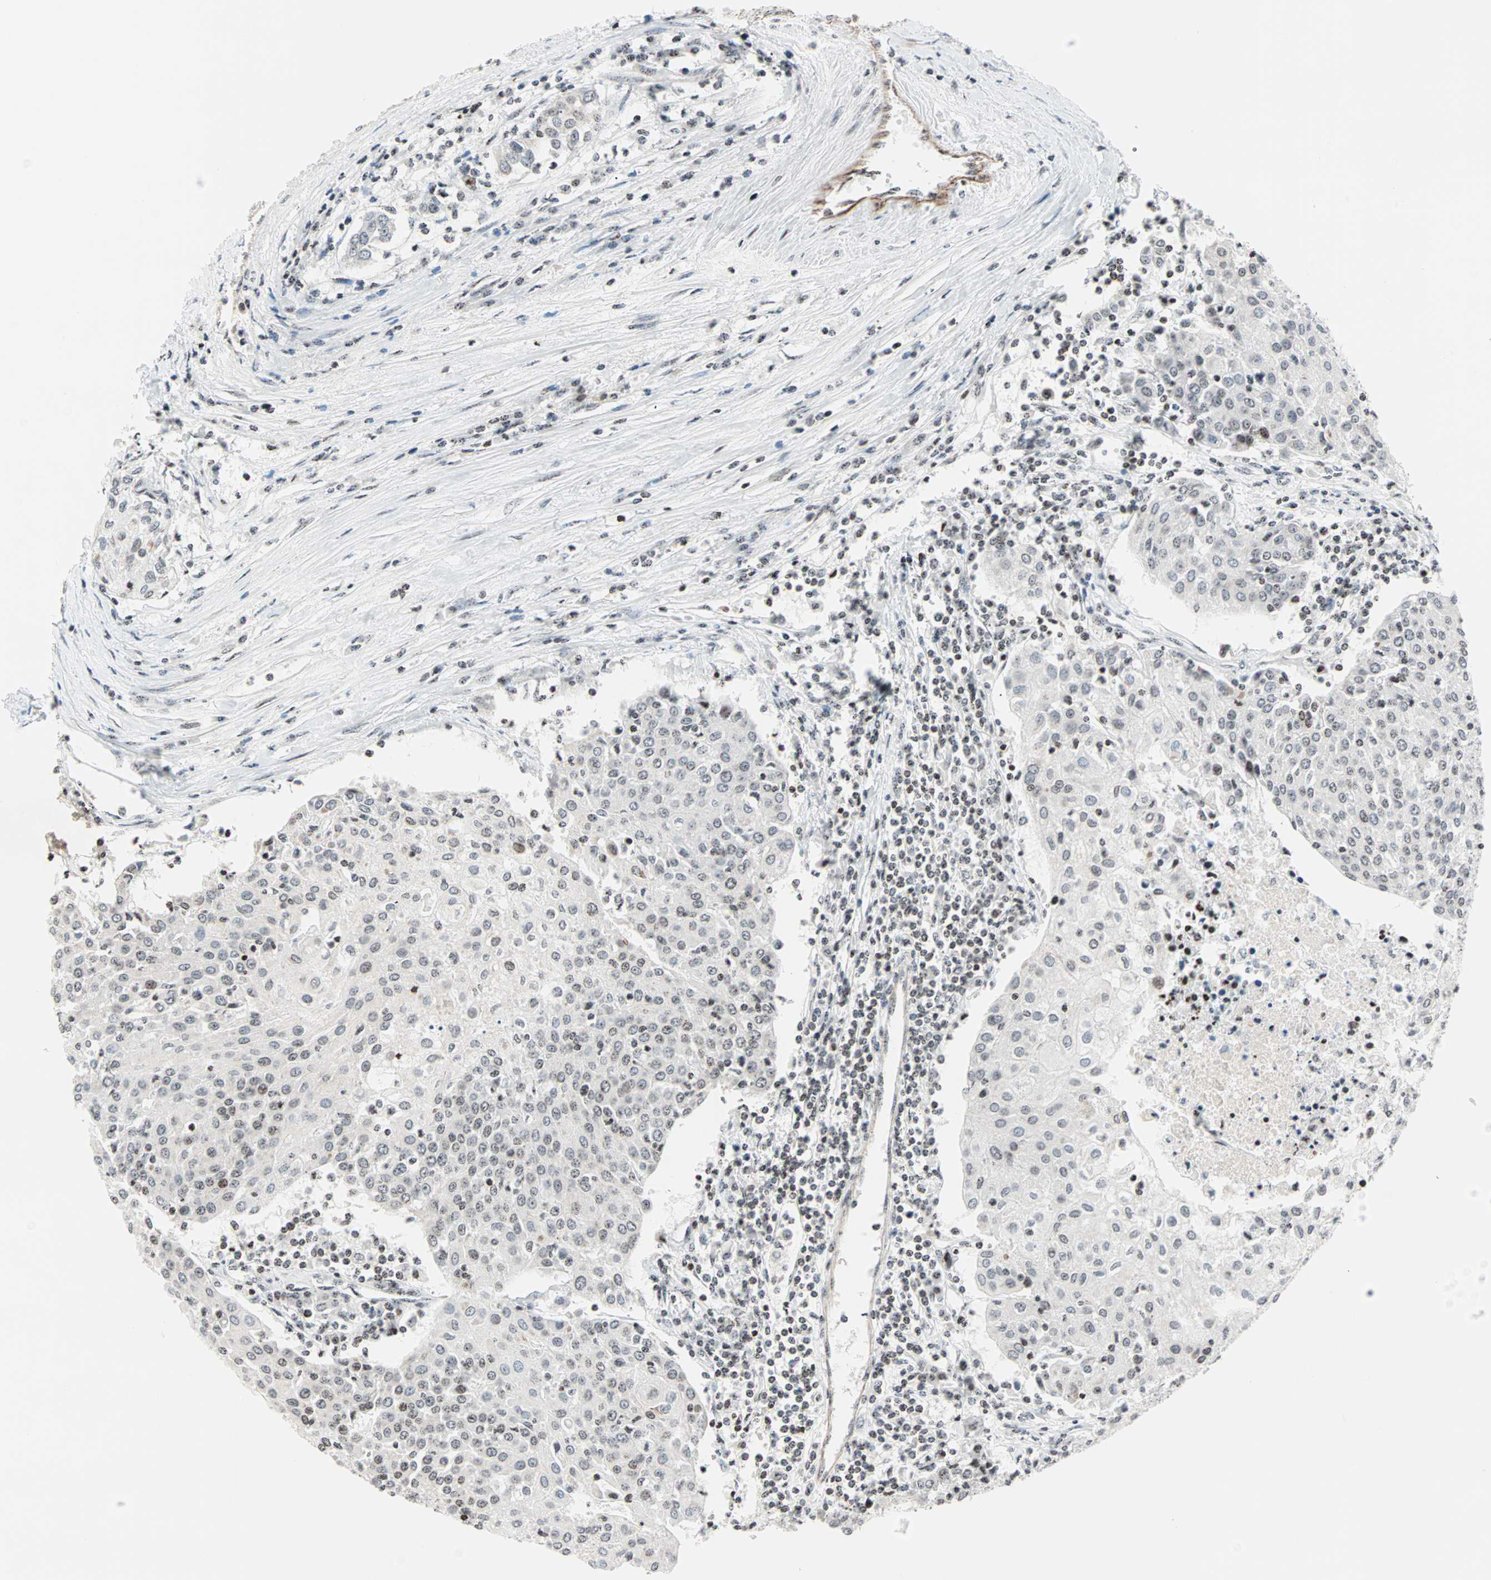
{"staining": {"intensity": "weak", "quantity": "25%-75%", "location": "nuclear"}, "tissue": "urothelial cancer", "cell_type": "Tumor cells", "image_type": "cancer", "snomed": [{"axis": "morphology", "description": "Urothelial carcinoma, High grade"}, {"axis": "topography", "description": "Urinary bladder"}], "caption": "A high-resolution histopathology image shows immunohistochemistry staining of high-grade urothelial carcinoma, which shows weak nuclear staining in approximately 25%-75% of tumor cells. (DAB (3,3'-diaminobenzidine) = brown stain, brightfield microscopy at high magnification).", "gene": "CENPA", "patient": {"sex": "female", "age": 85}}